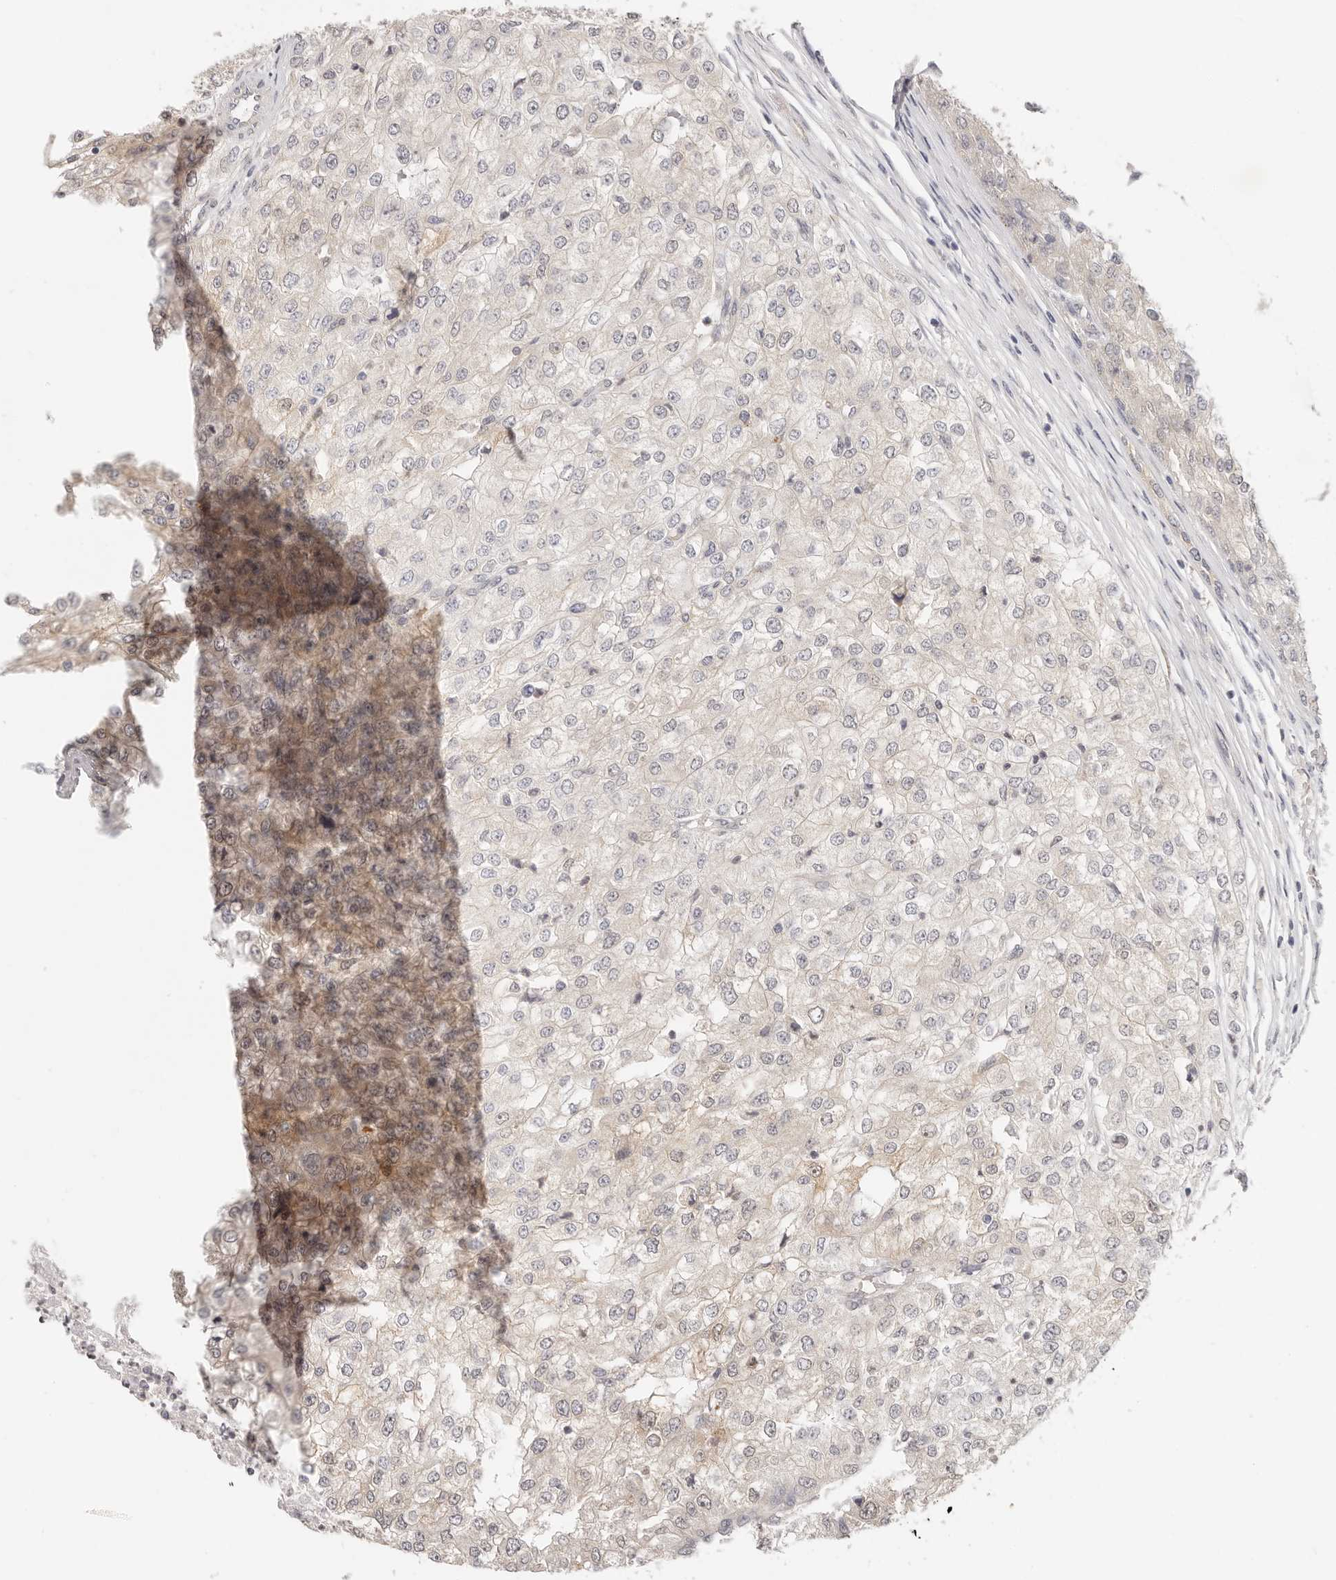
{"staining": {"intensity": "negative", "quantity": "none", "location": "none"}, "tissue": "renal cancer", "cell_type": "Tumor cells", "image_type": "cancer", "snomed": [{"axis": "morphology", "description": "Adenocarcinoma, NOS"}, {"axis": "topography", "description": "Kidney"}], "caption": "High magnification brightfield microscopy of renal cancer (adenocarcinoma) stained with DAB (3,3'-diaminobenzidine) (brown) and counterstained with hematoxylin (blue): tumor cells show no significant expression.", "gene": "GGPS1", "patient": {"sex": "female", "age": 54}}